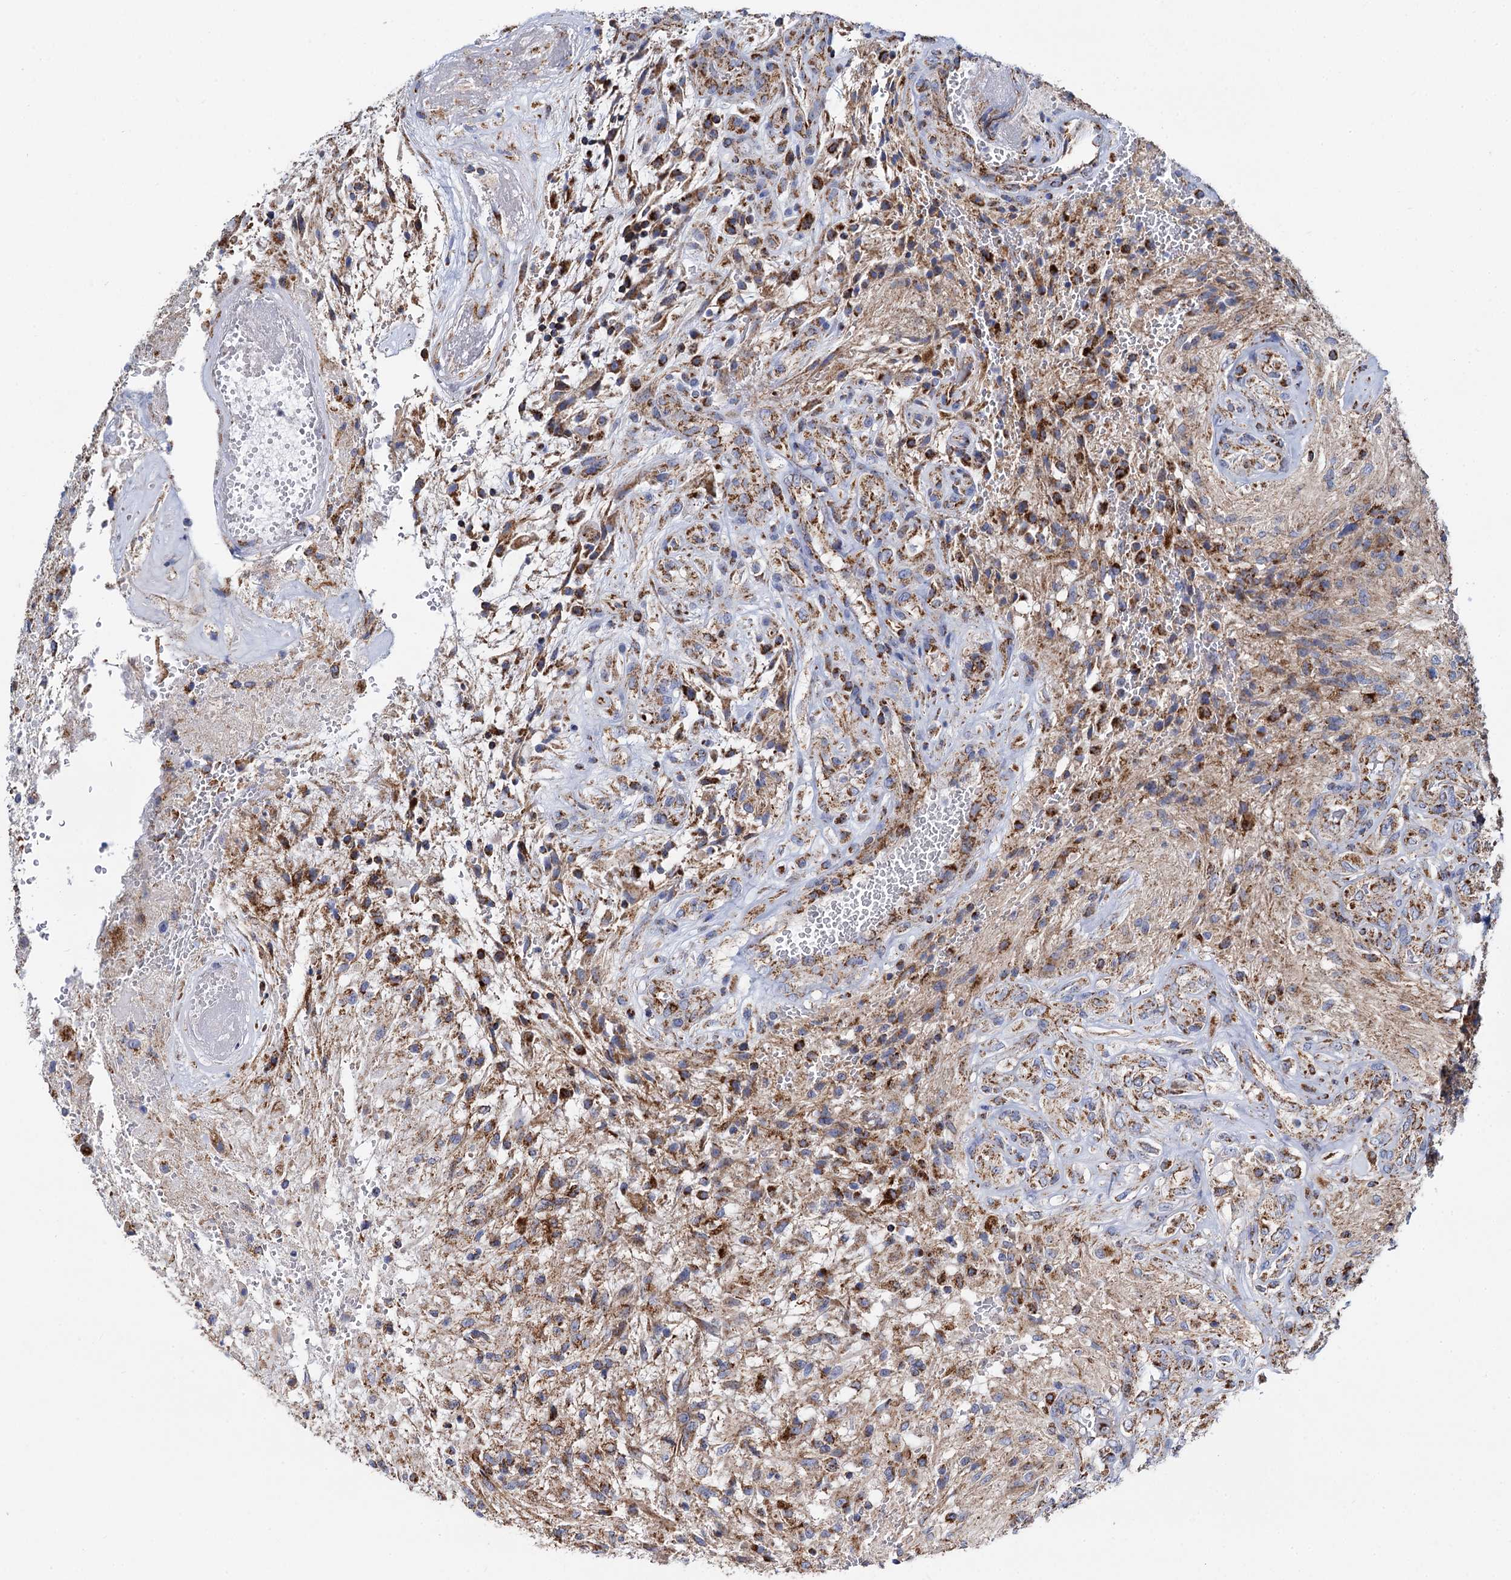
{"staining": {"intensity": "moderate", "quantity": "25%-75%", "location": "cytoplasmic/membranous"}, "tissue": "glioma", "cell_type": "Tumor cells", "image_type": "cancer", "snomed": [{"axis": "morphology", "description": "Glioma, malignant, High grade"}, {"axis": "topography", "description": "Brain"}], "caption": "A brown stain labels moderate cytoplasmic/membranous positivity of a protein in glioma tumor cells.", "gene": "TIMM10", "patient": {"sex": "male", "age": 56}}